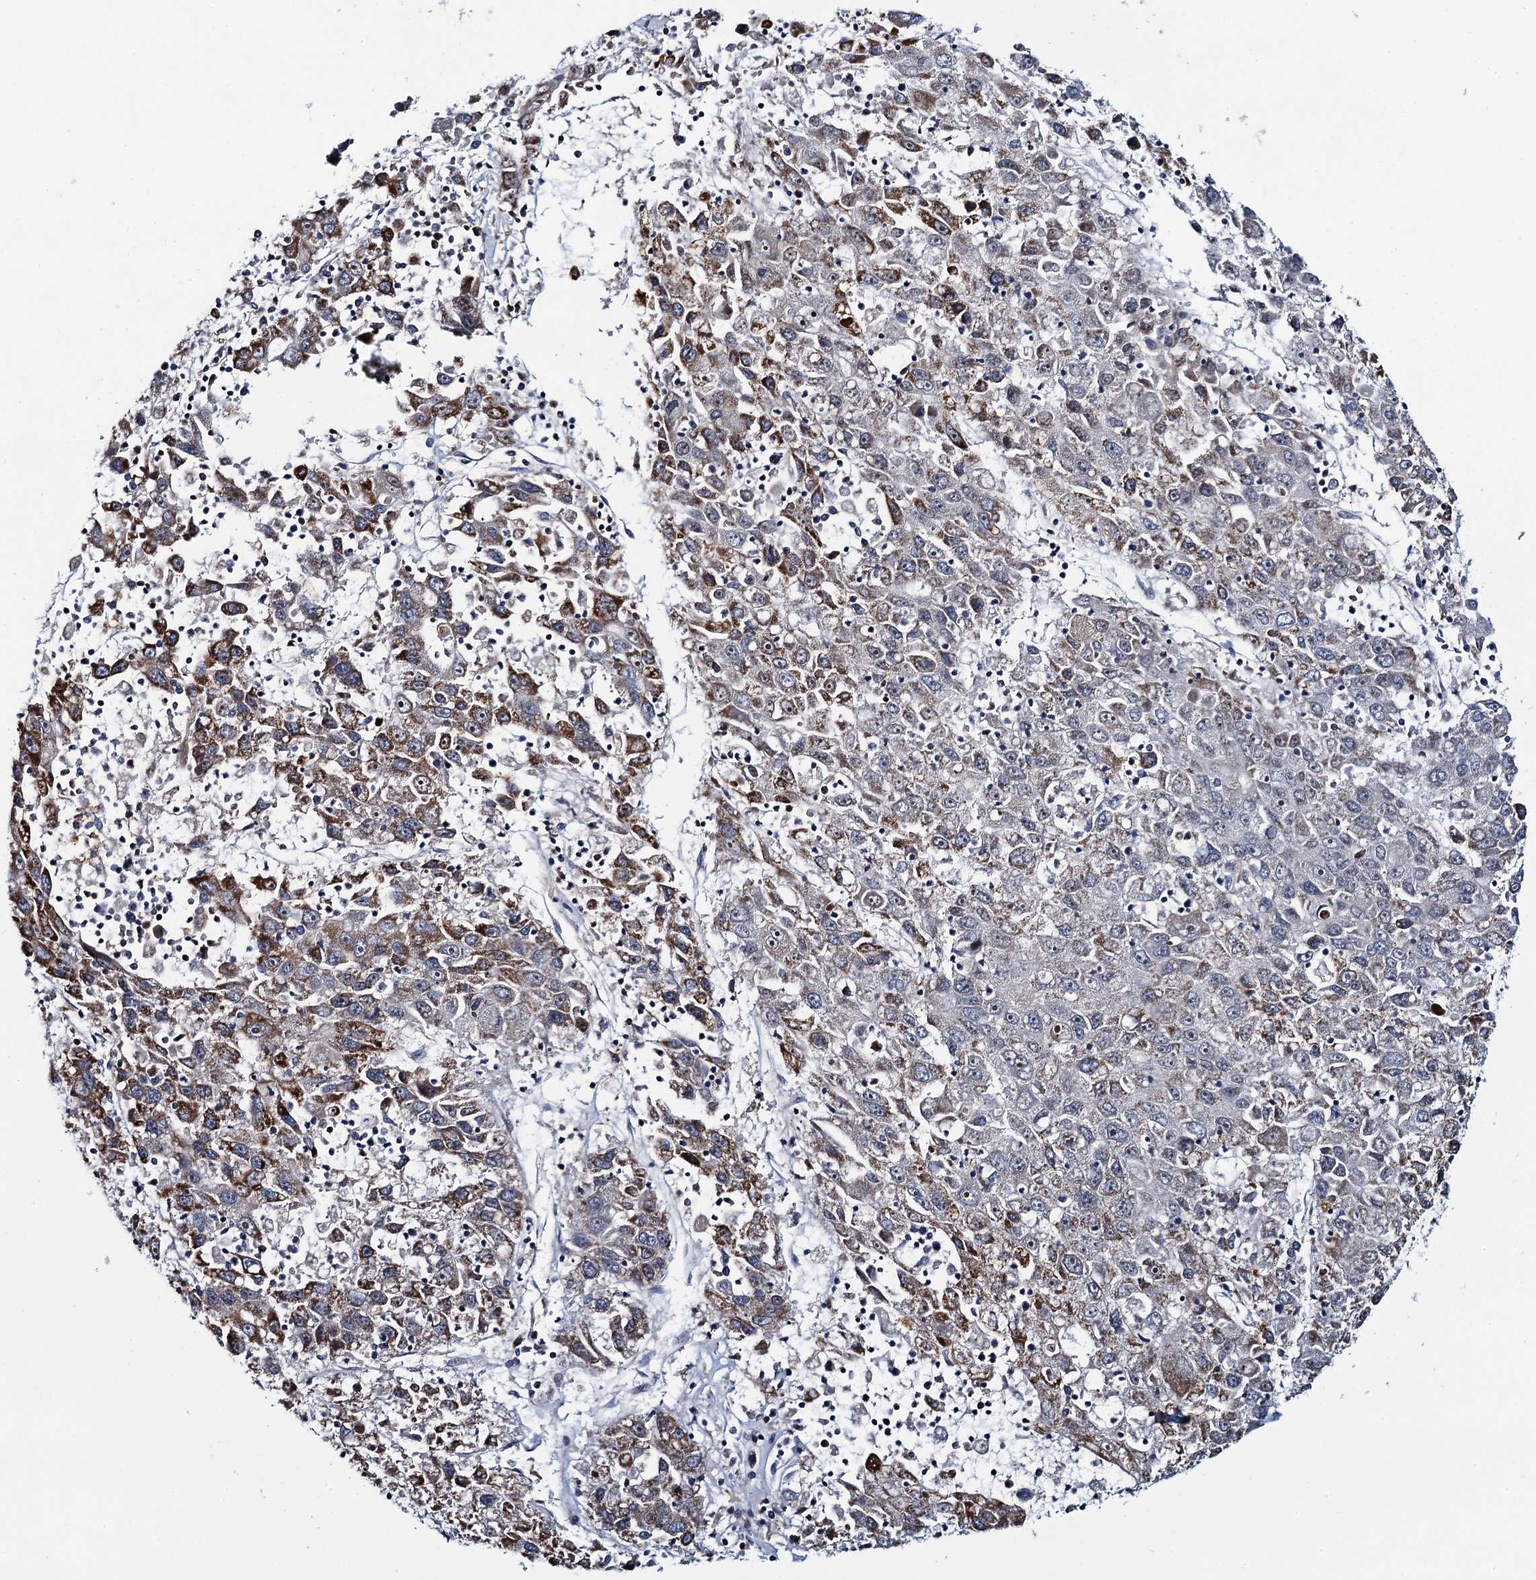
{"staining": {"intensity": "moderate", "quantity": "<25%", "location": "cytoplasmic/membranous"}, "tissue": "liver cancer", "cell_type": "Tumor cells", "image_type": "cancer", "snomed": [{"axis": "morphology", "description": "Carcinoma, Hepatocellular, NOS"}, {"axis": "topography", "description": "Liver"}], "caption": "The immunohistochemical stain shows moderate cytoplasmic/membranous staining in tumor cells of liver cancer (hepatocellular carcinoma) tissue. Nuclei are stained in blue.", "gene": "CCDC102A", "patient": {"sex": "male", "age": 49}}